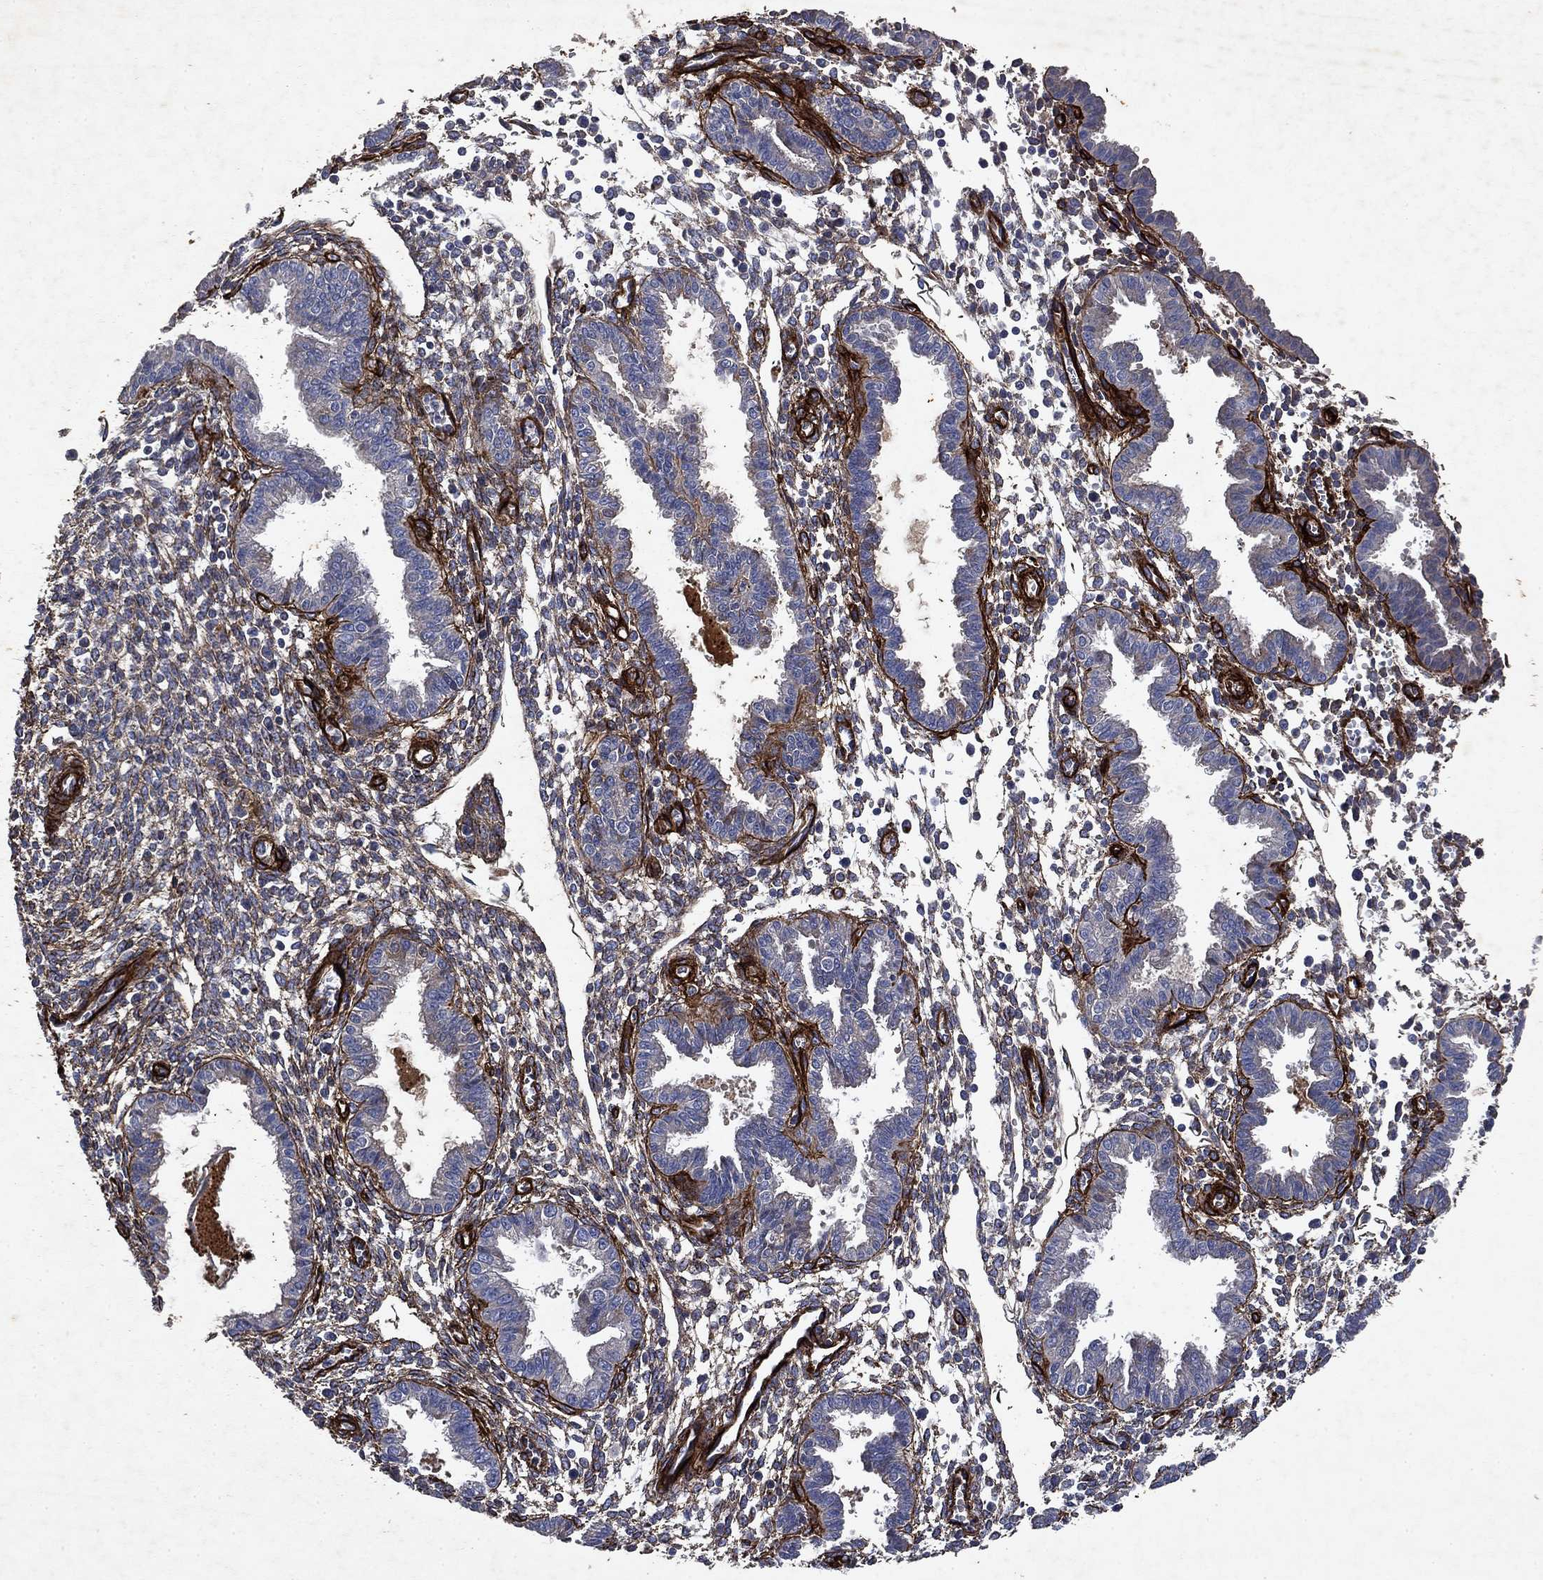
{"staining": {"intensity": "negative", "quantity": "none", "location": "none"}, "tissue": "endometrium", "cell_type": "Cells in endometrial stroma", "image_type": "normal", "snomed": [{"axis": "morphology", "description": "Normal tissue, NOS"}, {"axis": "topography", "description": "Endometrium"}], "caption": "Cells in endometrial stroma show no significant positivity in unremarkable endometrium. (DAB (3,3'-diaminobenzidine) IHC, high magnification).", "gene": "COL4A2", "patient": {"sex": "female", "age": 37}}